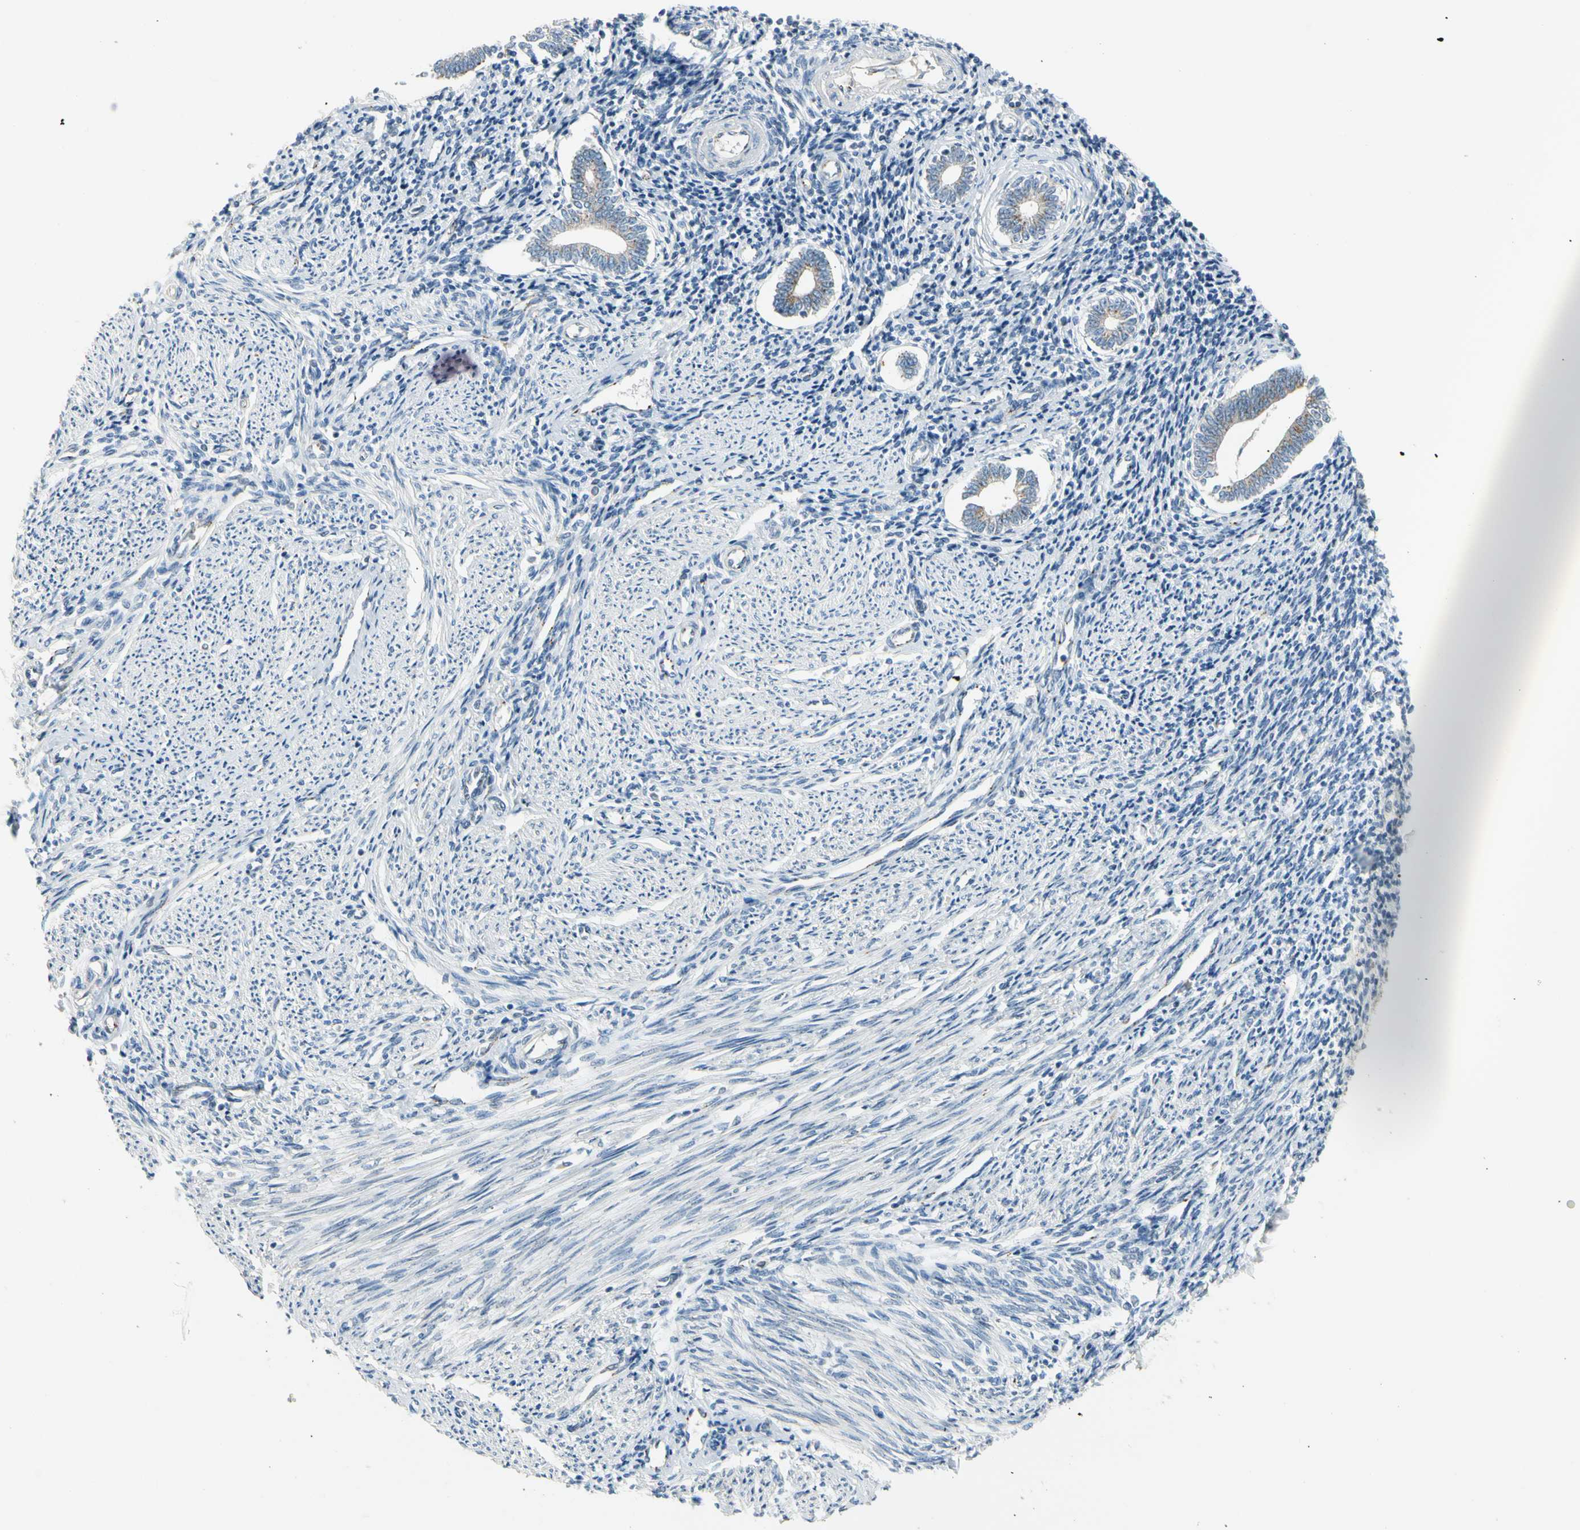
{"staining": {"intensity": "negative", "quantity": "none", "location": "none"}, "tissue": "endometrium", "cell_type": "Cells in endometrial stroma", "image_type": "normal", "snomed": [{"axis": "morphology", "description": "Normal tissue, NOS"}, {"axis": "topography", "description": "Endometrium"}], "caption": "Unremarkable endometrium was stained to show a protein in brown. There is no significant staining in cells in endometrial stroma. (IHC, brightfield microscopy, high magnification).", "gene": "MANSC1", "patient": {"sex": "female", "age": 52}}